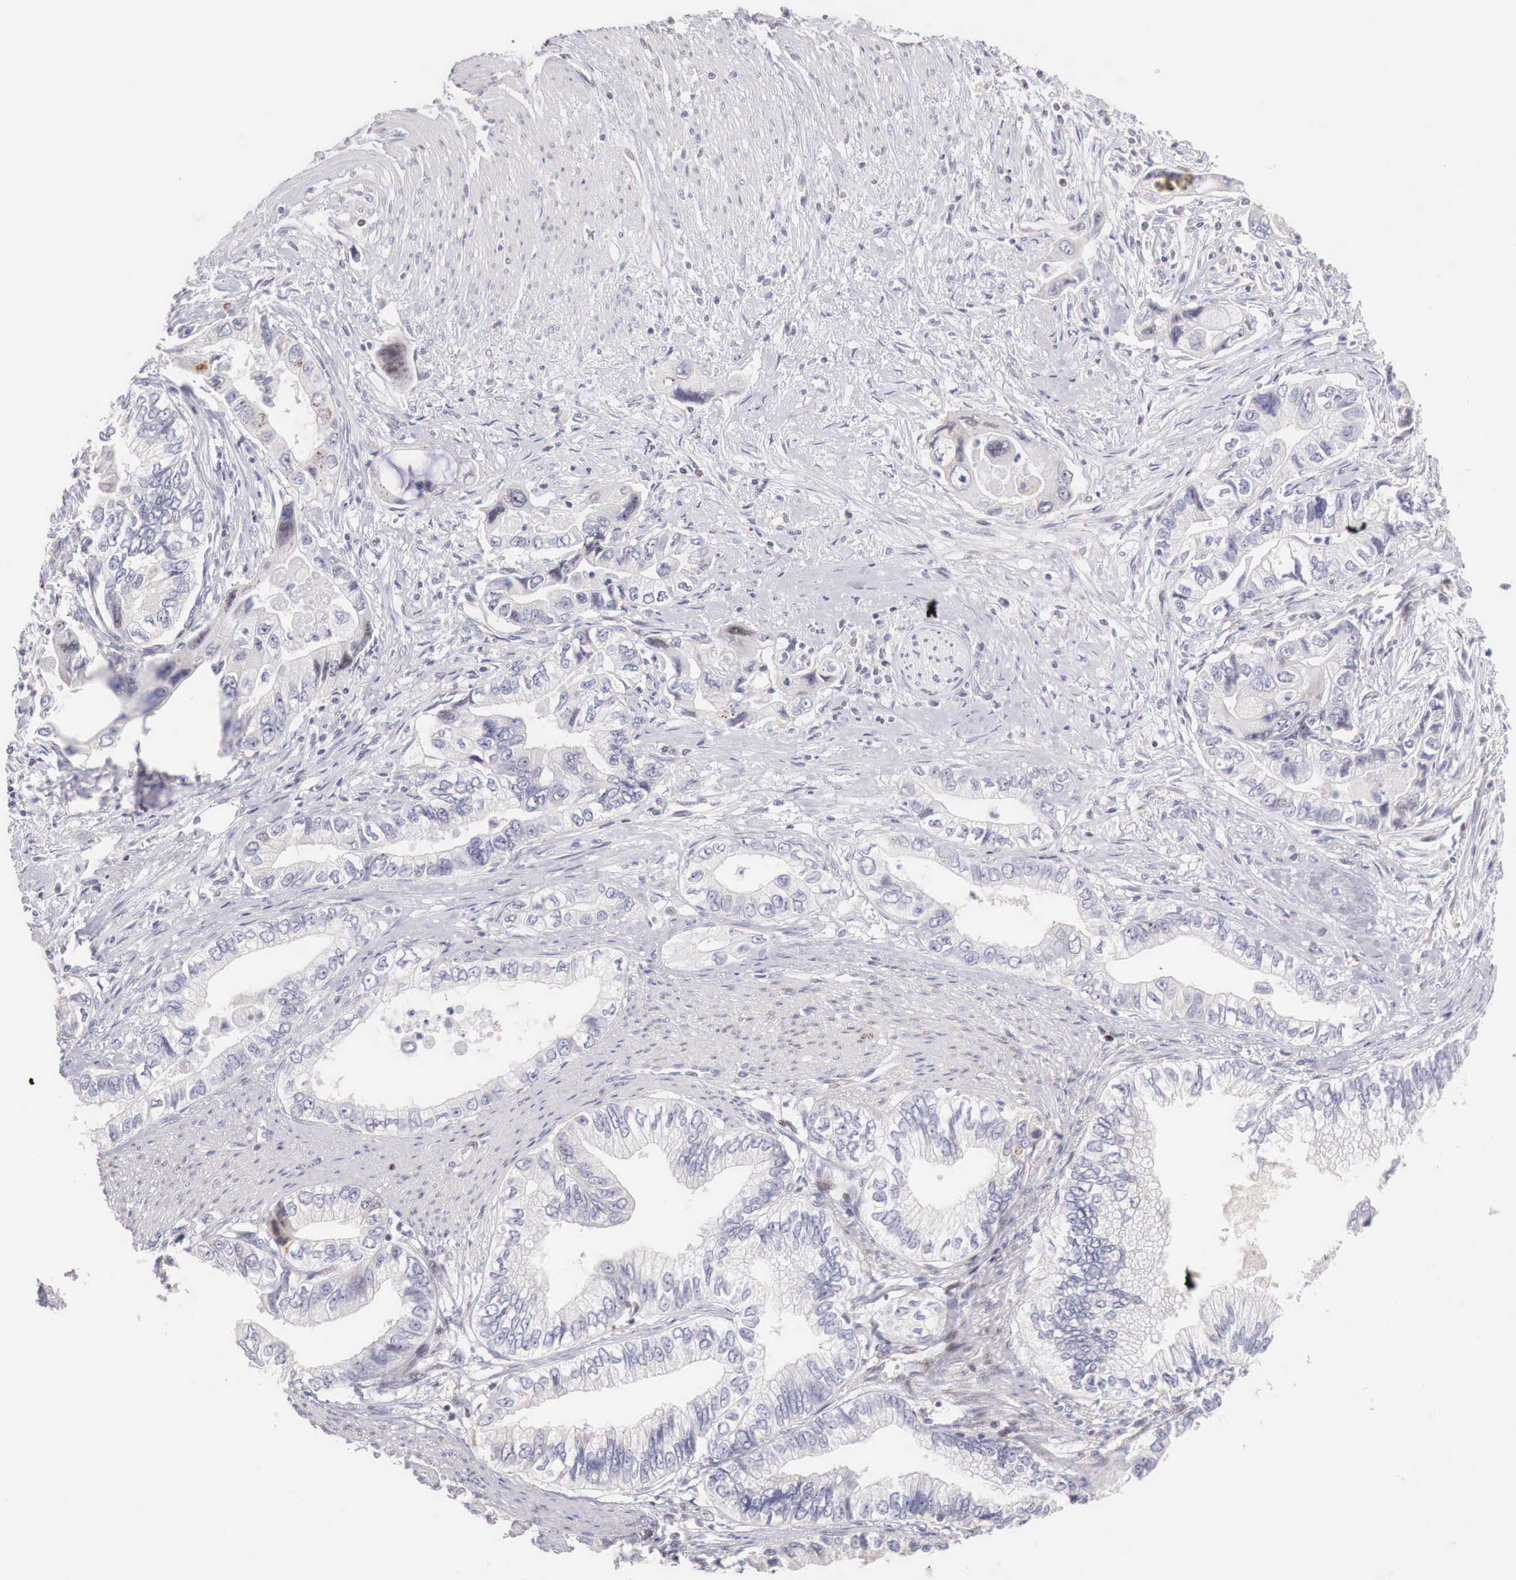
{"staining": {"intensity": "negative", "quantity": "none", "location": "none"}, "tissue": "pancreatic cancer", "cell_type": "Tumor cells", "image_type": "cancer", "snomed": [{"axis": "morphology", "description": "Adenocarcinoma, NOS"}, {"axis": "topography", "description": "Pancreas"}, {"axis": "topography", "description": "Stomach, upper"}], "caption": "A high-resolution histopathology image shows immunohistochemistry (IHC) staining of pancreatic cancer (adenocarcinoma), which reveals no significant positivity in tumor cells.", "gene": "CLCN5", "patient": {"sex": "male", "age": 77}}